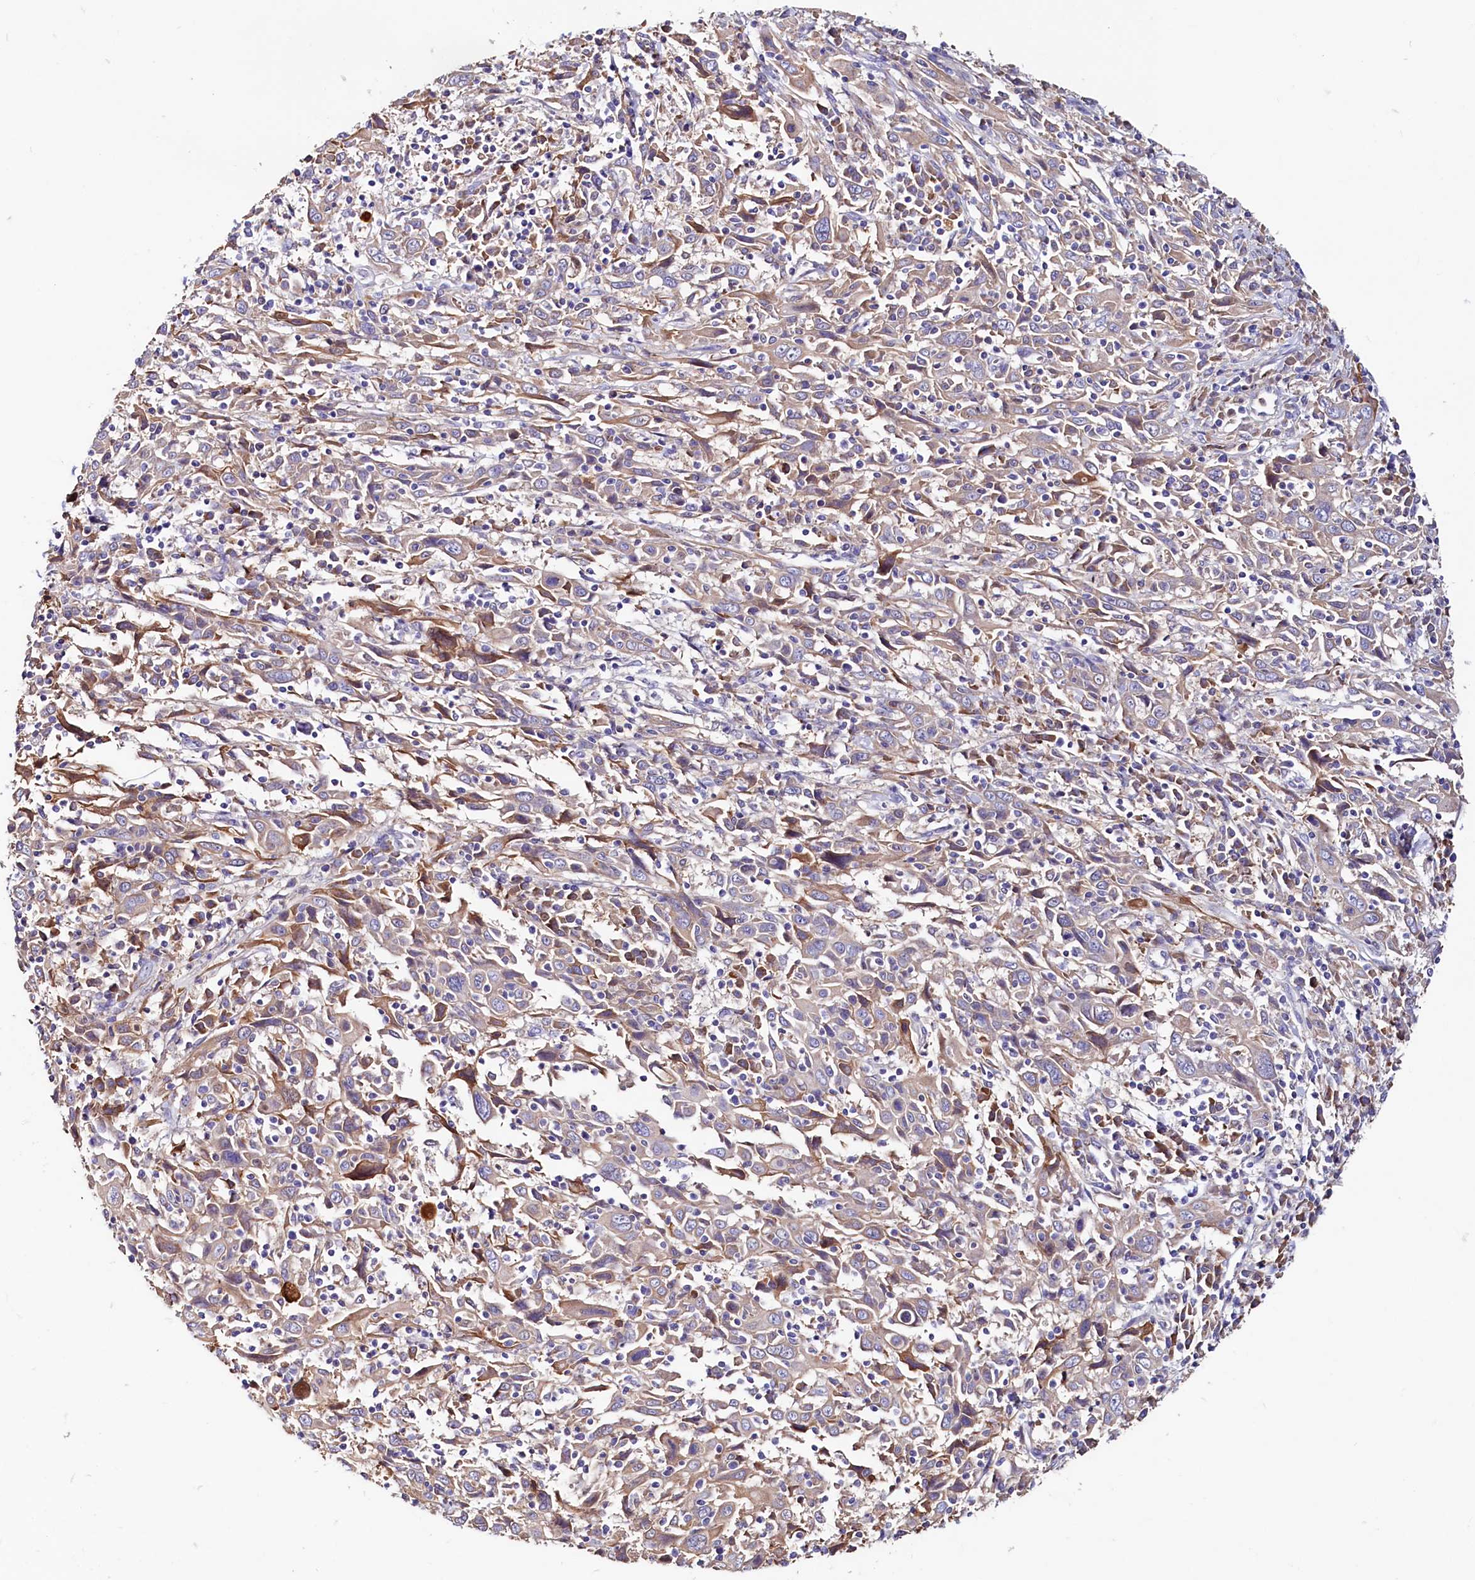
{"staining": {"intensity": "weak", "quantity": "<25%", "location": "cytoplasmic/membranous"}, "tissue": "cervical cancer", "cell_type": "Tumor cells", "image_type": "cancer", "snomed": [{"axis": "morphology", "description": "Squamous cell carcinoma, NOS"}, {"axis": "topography", "description": "Cervix"}], "caption": "Tumor cells show no significant protein expression in cervical squamous cell carcinoma. (DAB (3,3'-diaminobenzidine) immunohistochemistry (IHC), high magnification).", "gene": "IL17RD", "patient": {"sex": "female", "age": 46}}